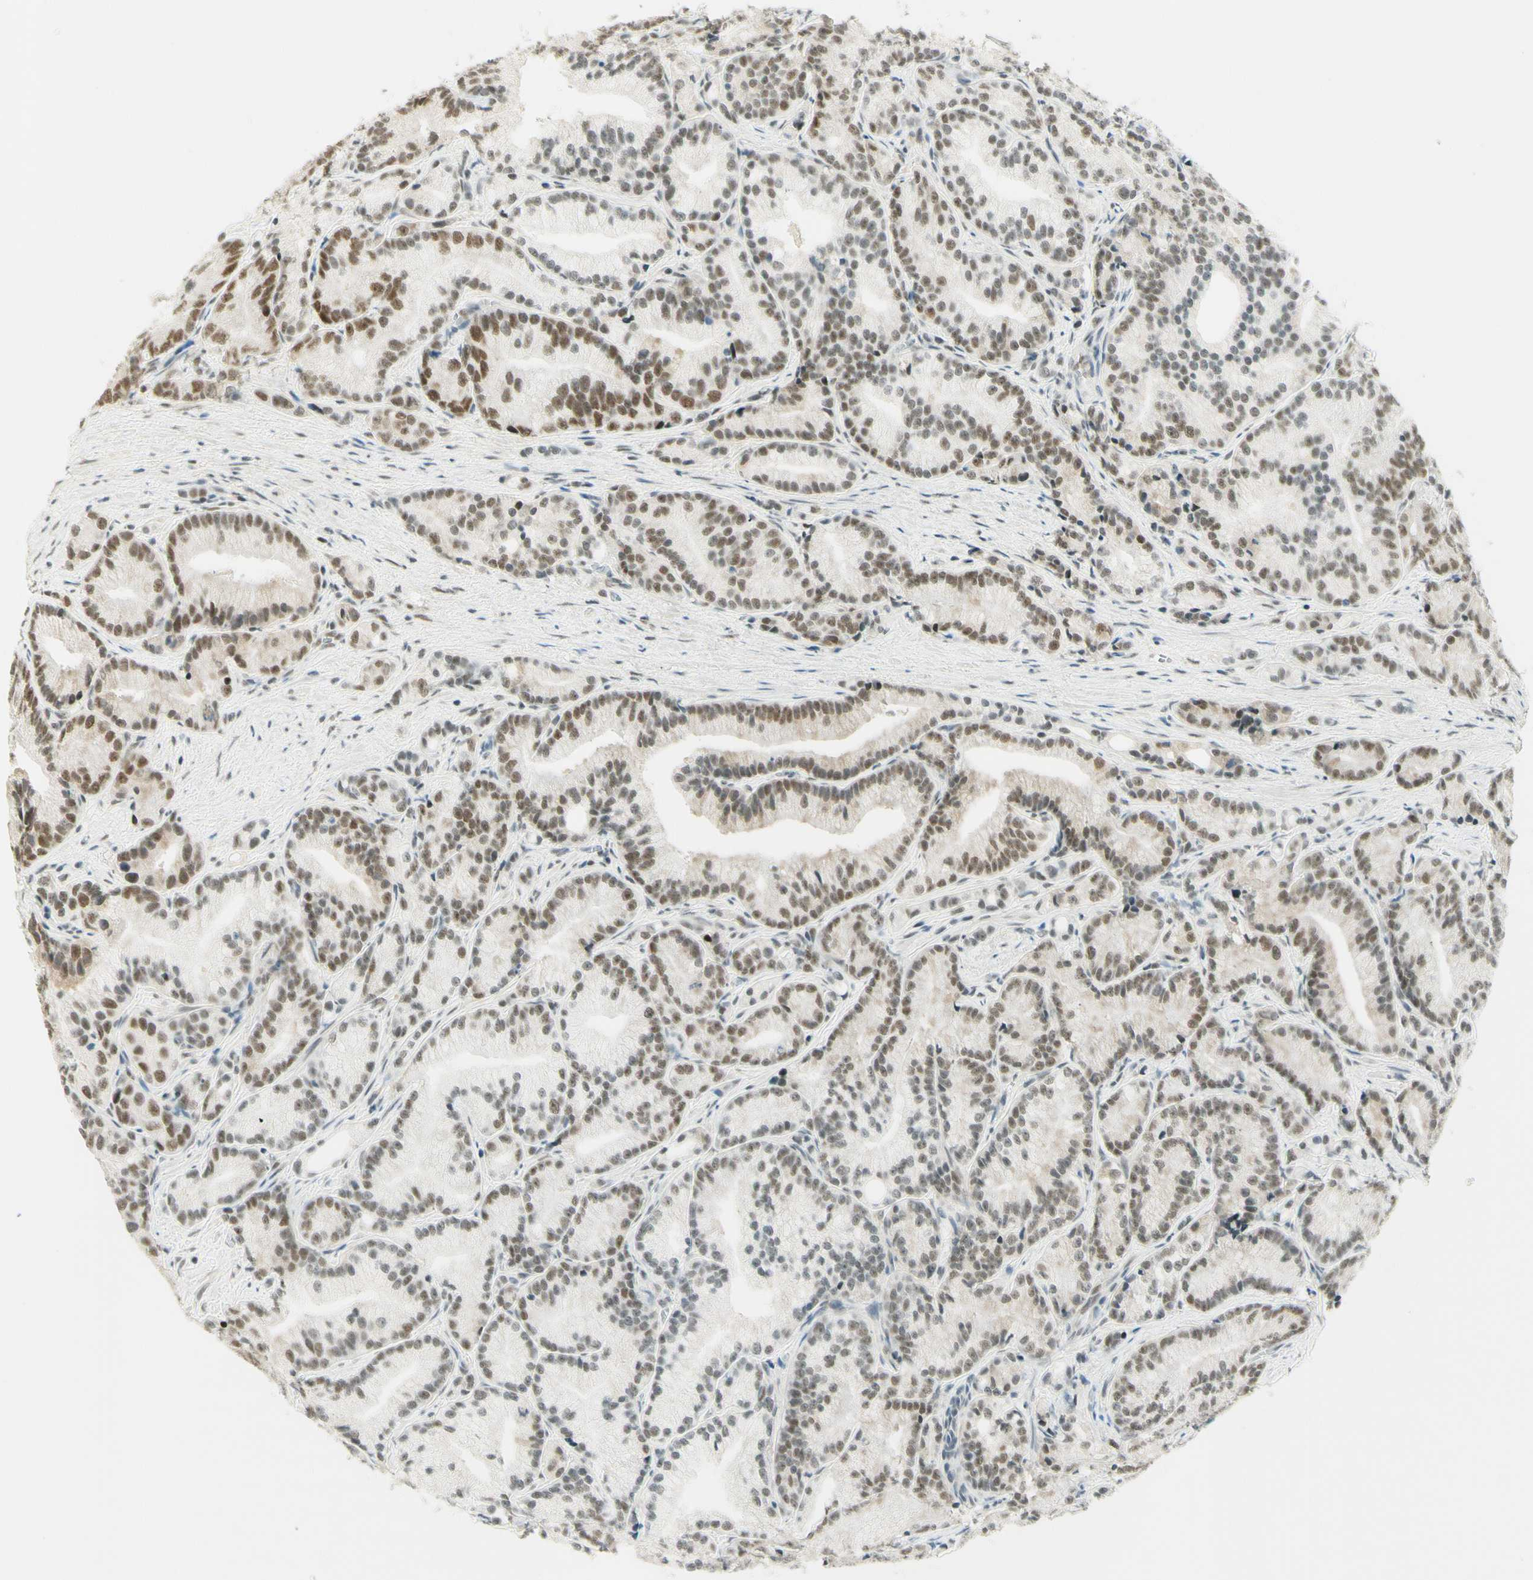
{"staining": {"intensity": "weak", "quantity": ">75%", "location": "nuclear"}, "tissue": "prostate cancer", "cell_type": "Tumor cells", "image_type": "cancer", "snomed": [{"axis": "morphology", "description": "Adenocarcinoma, Low grade"}, {"axis": "topography", "description": "Prostate"}], "caption": "Prostate cancer was stained to show a protein in brown. There is low levels of weak nuclear positivity in approximately >75% of tumor cells.", "gene": "PMS2", "patient": {"sex": "male", "age": 89}}